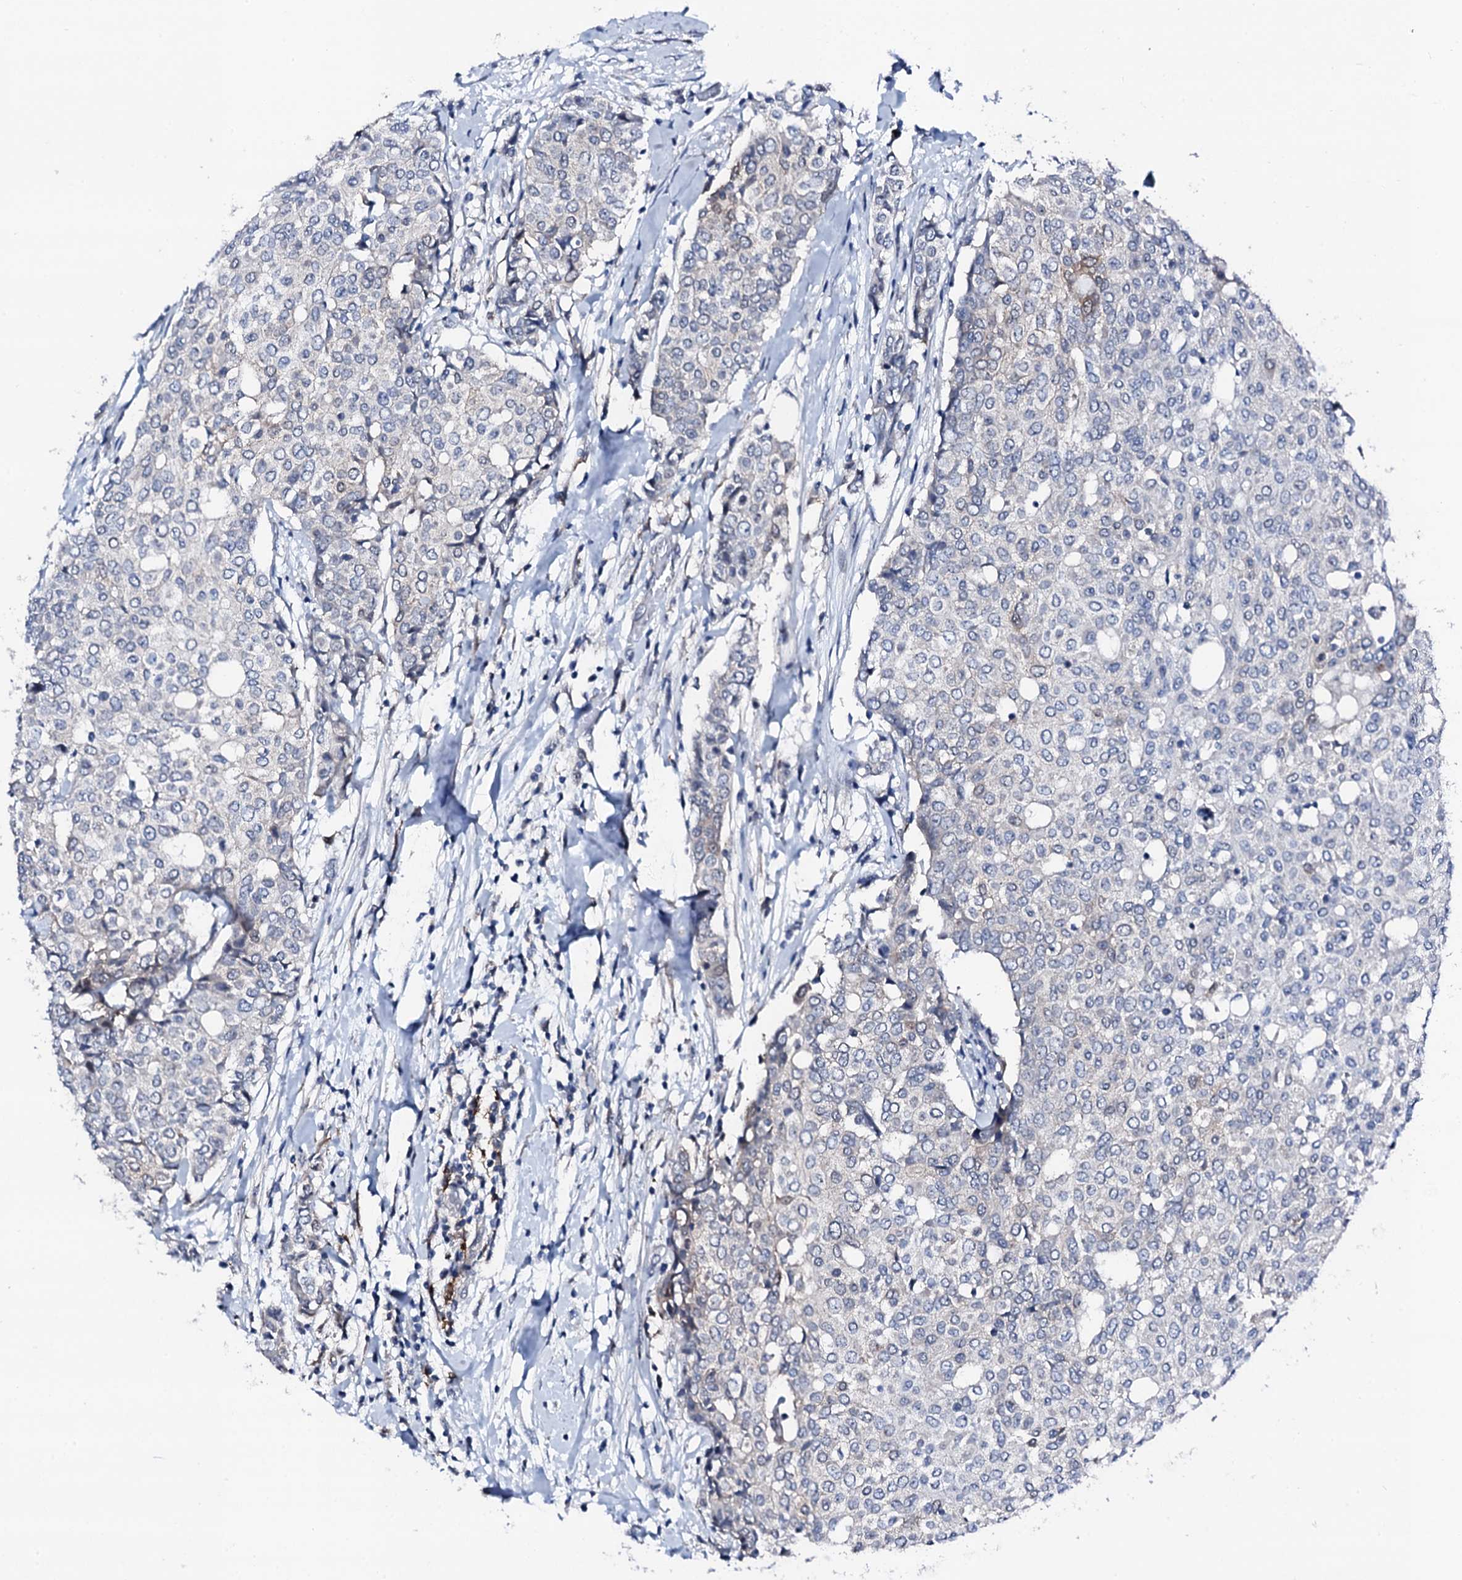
{"staining": {"intensity": "negative", "quantity": "none", "location": "none"}, "tissue": "breast cancer", "cell_type": "Tumor cells", "image_type": "cancer", "snomed": [{"axis": "morphology", "description": "Lobular carcinoma"}, {"axis": "topography", "description": "Breast"}], "caption": "High power microscopy photomicrograph of an immunohistochemistry (IHC) image of lobular carcinoma (breast), revealing no significant staining in tumor cells.", "gene": "TRAFD1", "patient": {"sex": "female", "age": 51}}